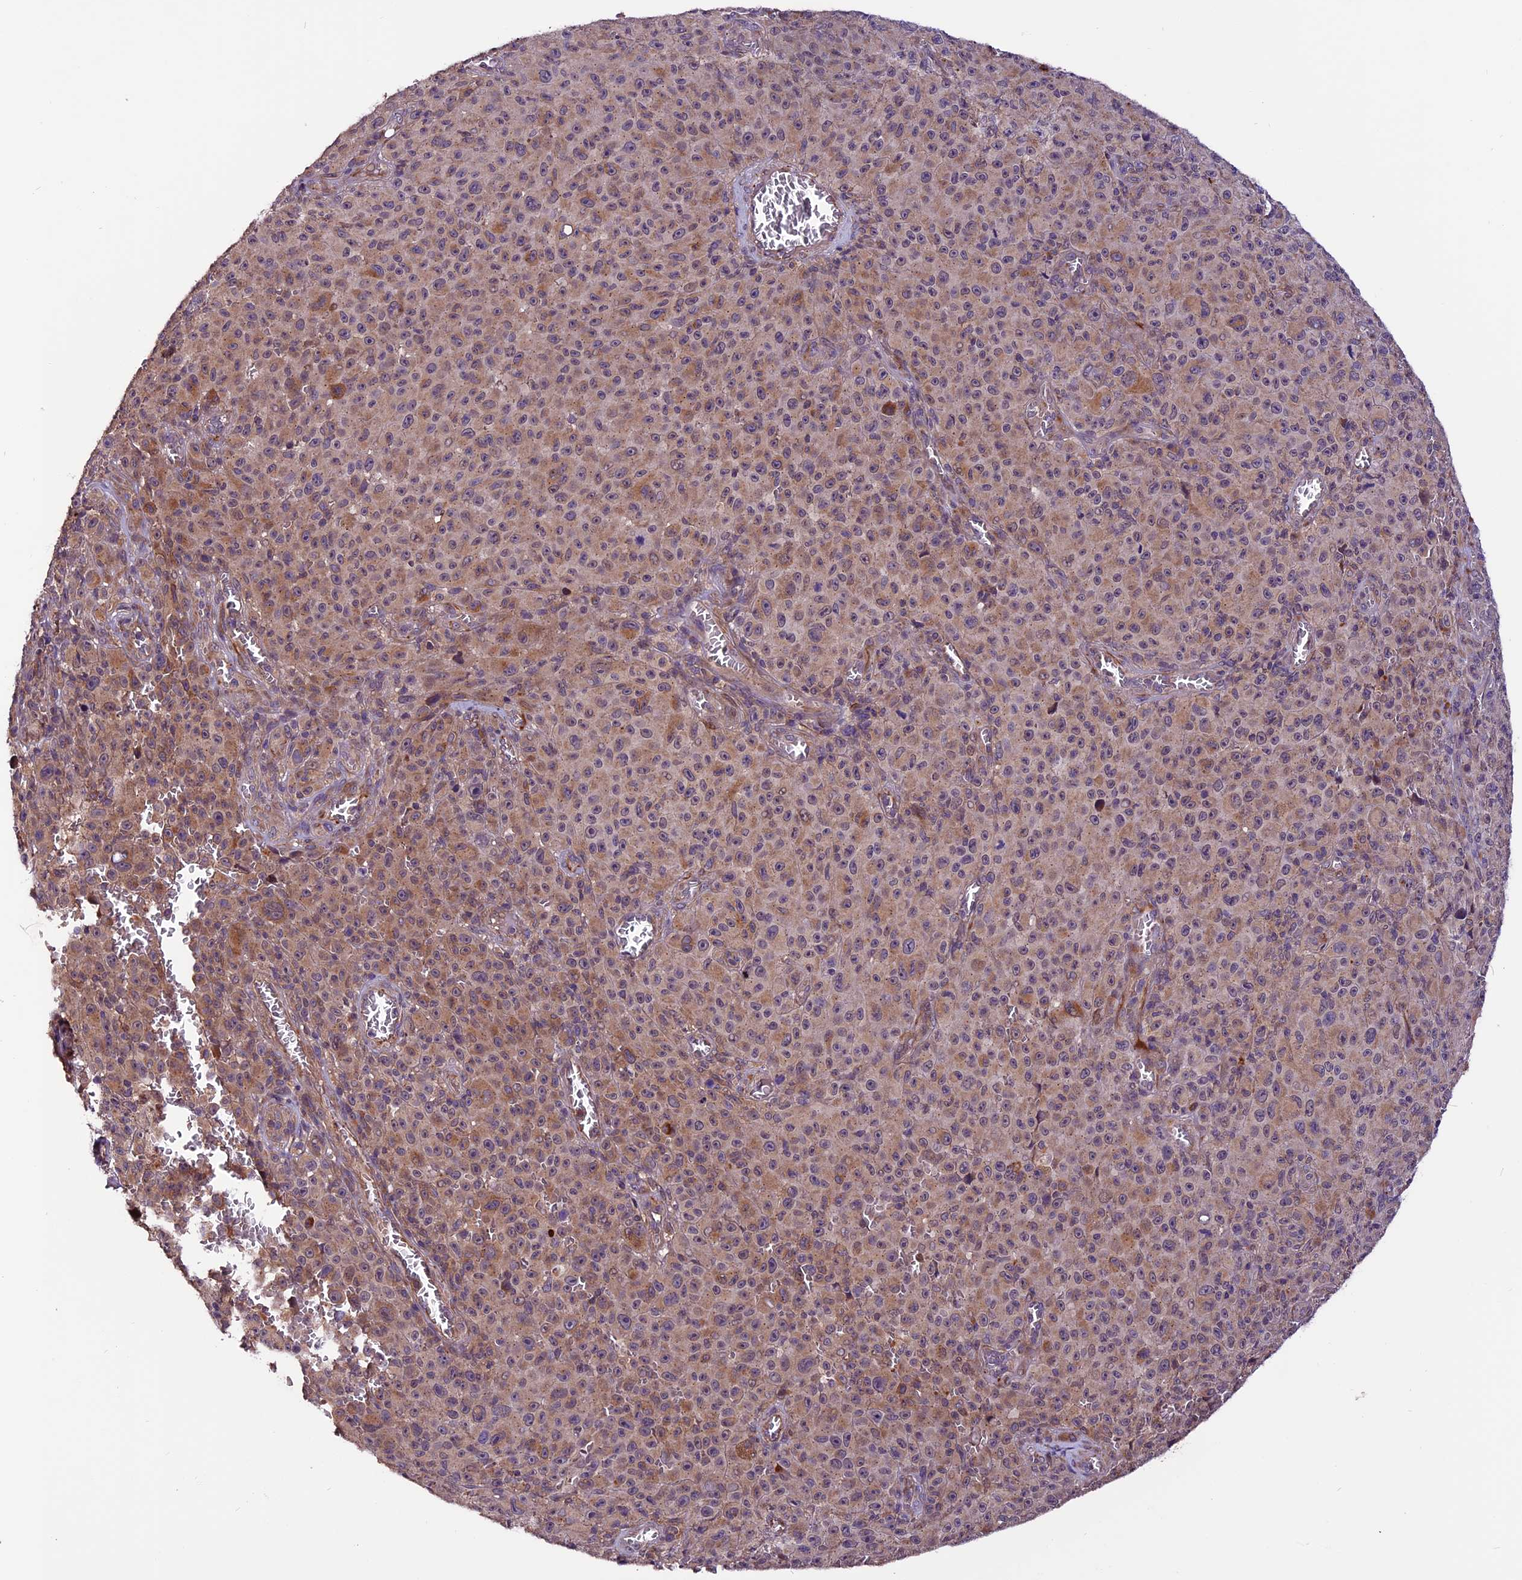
{"staining": {"intensity": "moderate", "quantity": ">75%", "location": "cytoplasmic/membranous"}, "tissue": "melanoma", "cell_type": "Tumor cells", "image_type": "cancer", "snomed": [{"axis": "morphology", "description": "Malignant melanoma, NOS"}, {"axis": "topography", "description": "Skin"}], "caption": "Immunohistochemical staining of malignant melanoma reveals medium levels of moderate cytoplasmic/membranous protein positivity in about >75% of tumor cells. (Stains: DAB (3,3'-diaminobenzidine) in brown, nuclei in blue, Microscopy: brightfield microscopy at high magnification).", "gene": "RINL", "patient": {"sex": "female", "age": 82}}